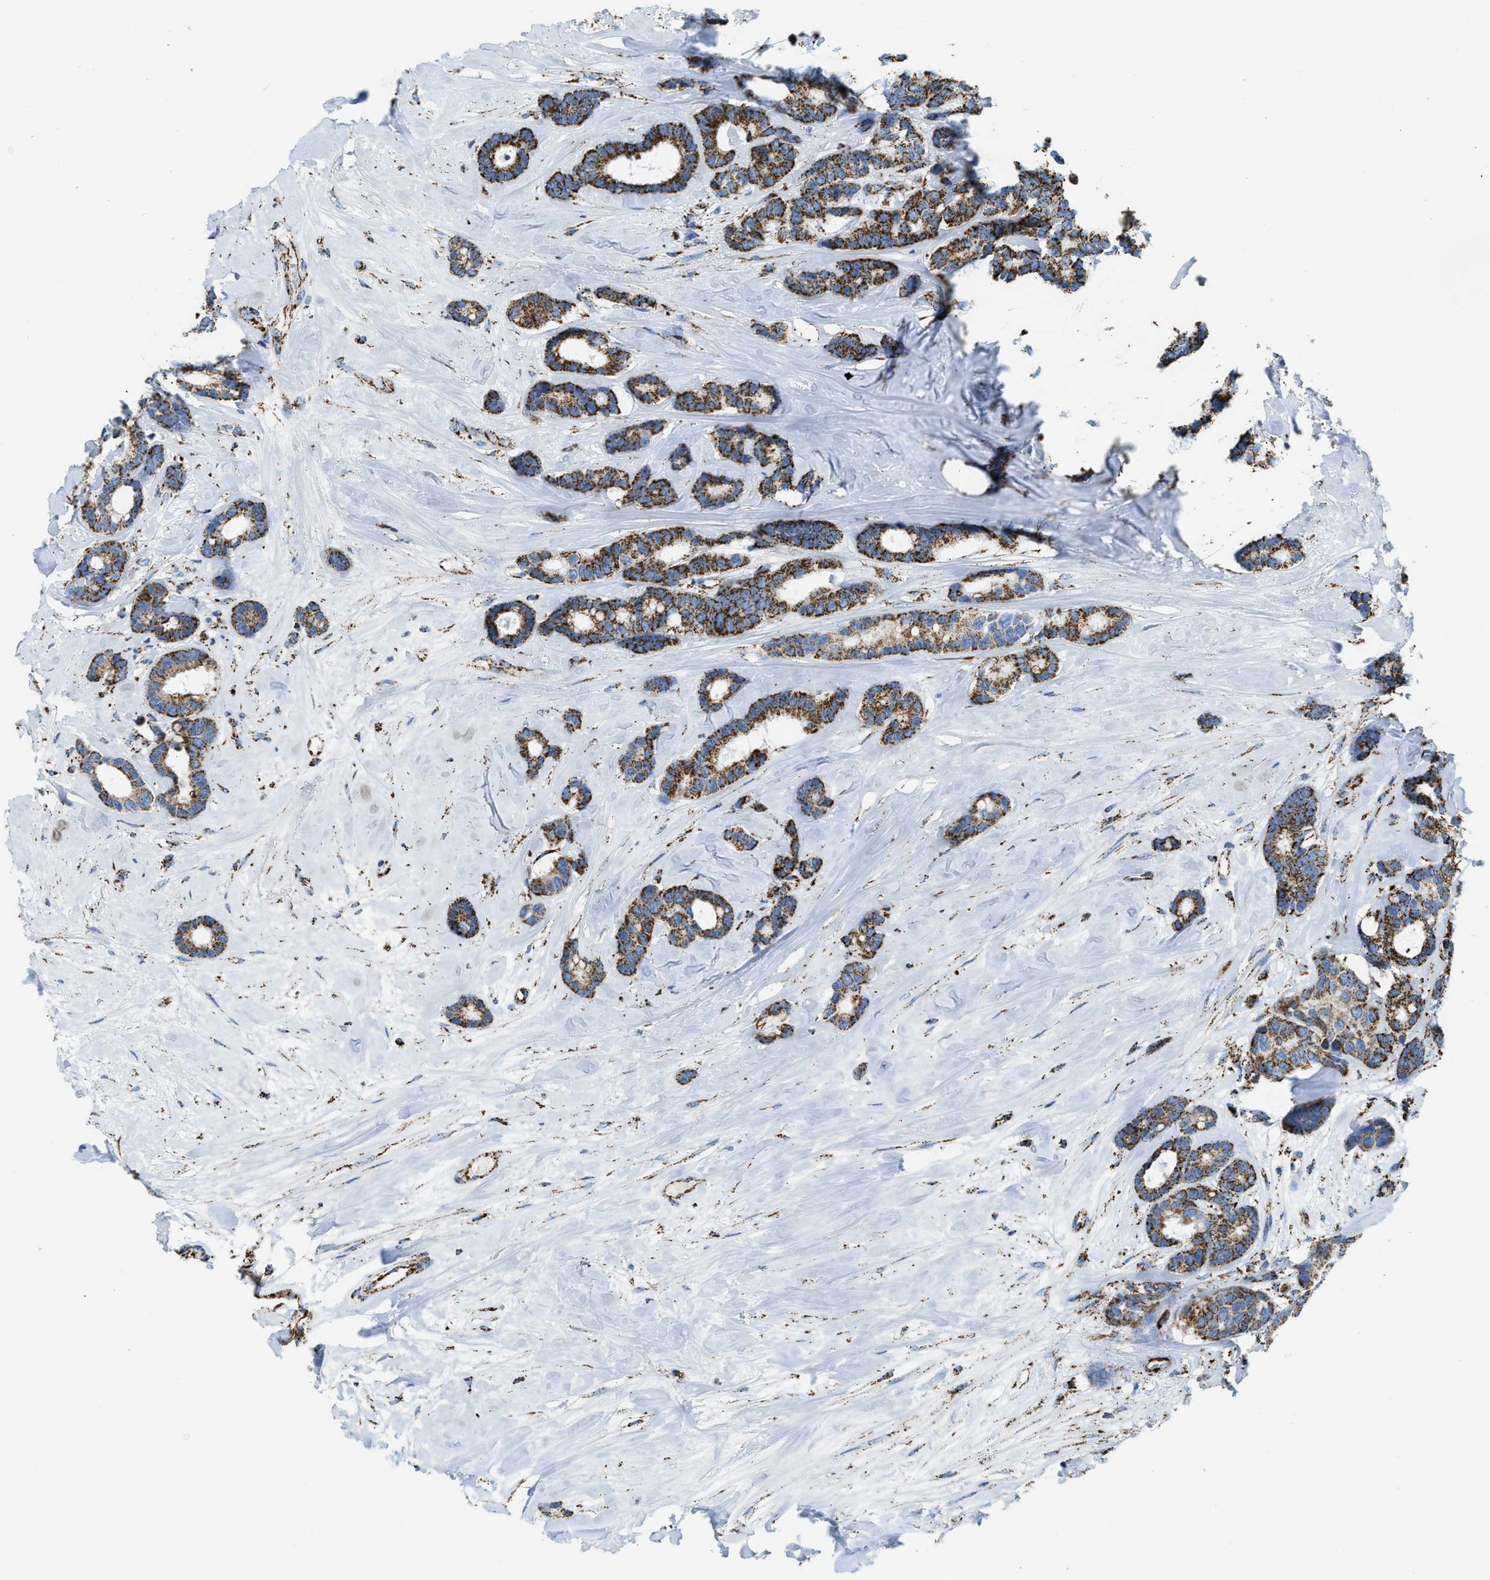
{"staining": {"intensity": "strong", "quantity": ">75%", "location": "cytoplasmic/membranous"}, "tissue": "breast cancer", "cell_type": "Tumor cells", "image_type": "cancer", "snomed": [{"axis": "morphology", "description": "Duct carcinoma"}, {"axis": "topography", "description": "Breast"}], "caption": "Immunohistochemistry (DAB) staining of invasive ductal carcinoma (breast) reveals strong cytoplasmic/membranous protein expression in approximately >75% of tumor cells. Ihc stains the protein of interest in brown and the nuclei are stained blue.", "gene": "ETFB", "patient": {"sex": "female", "age": 87}}